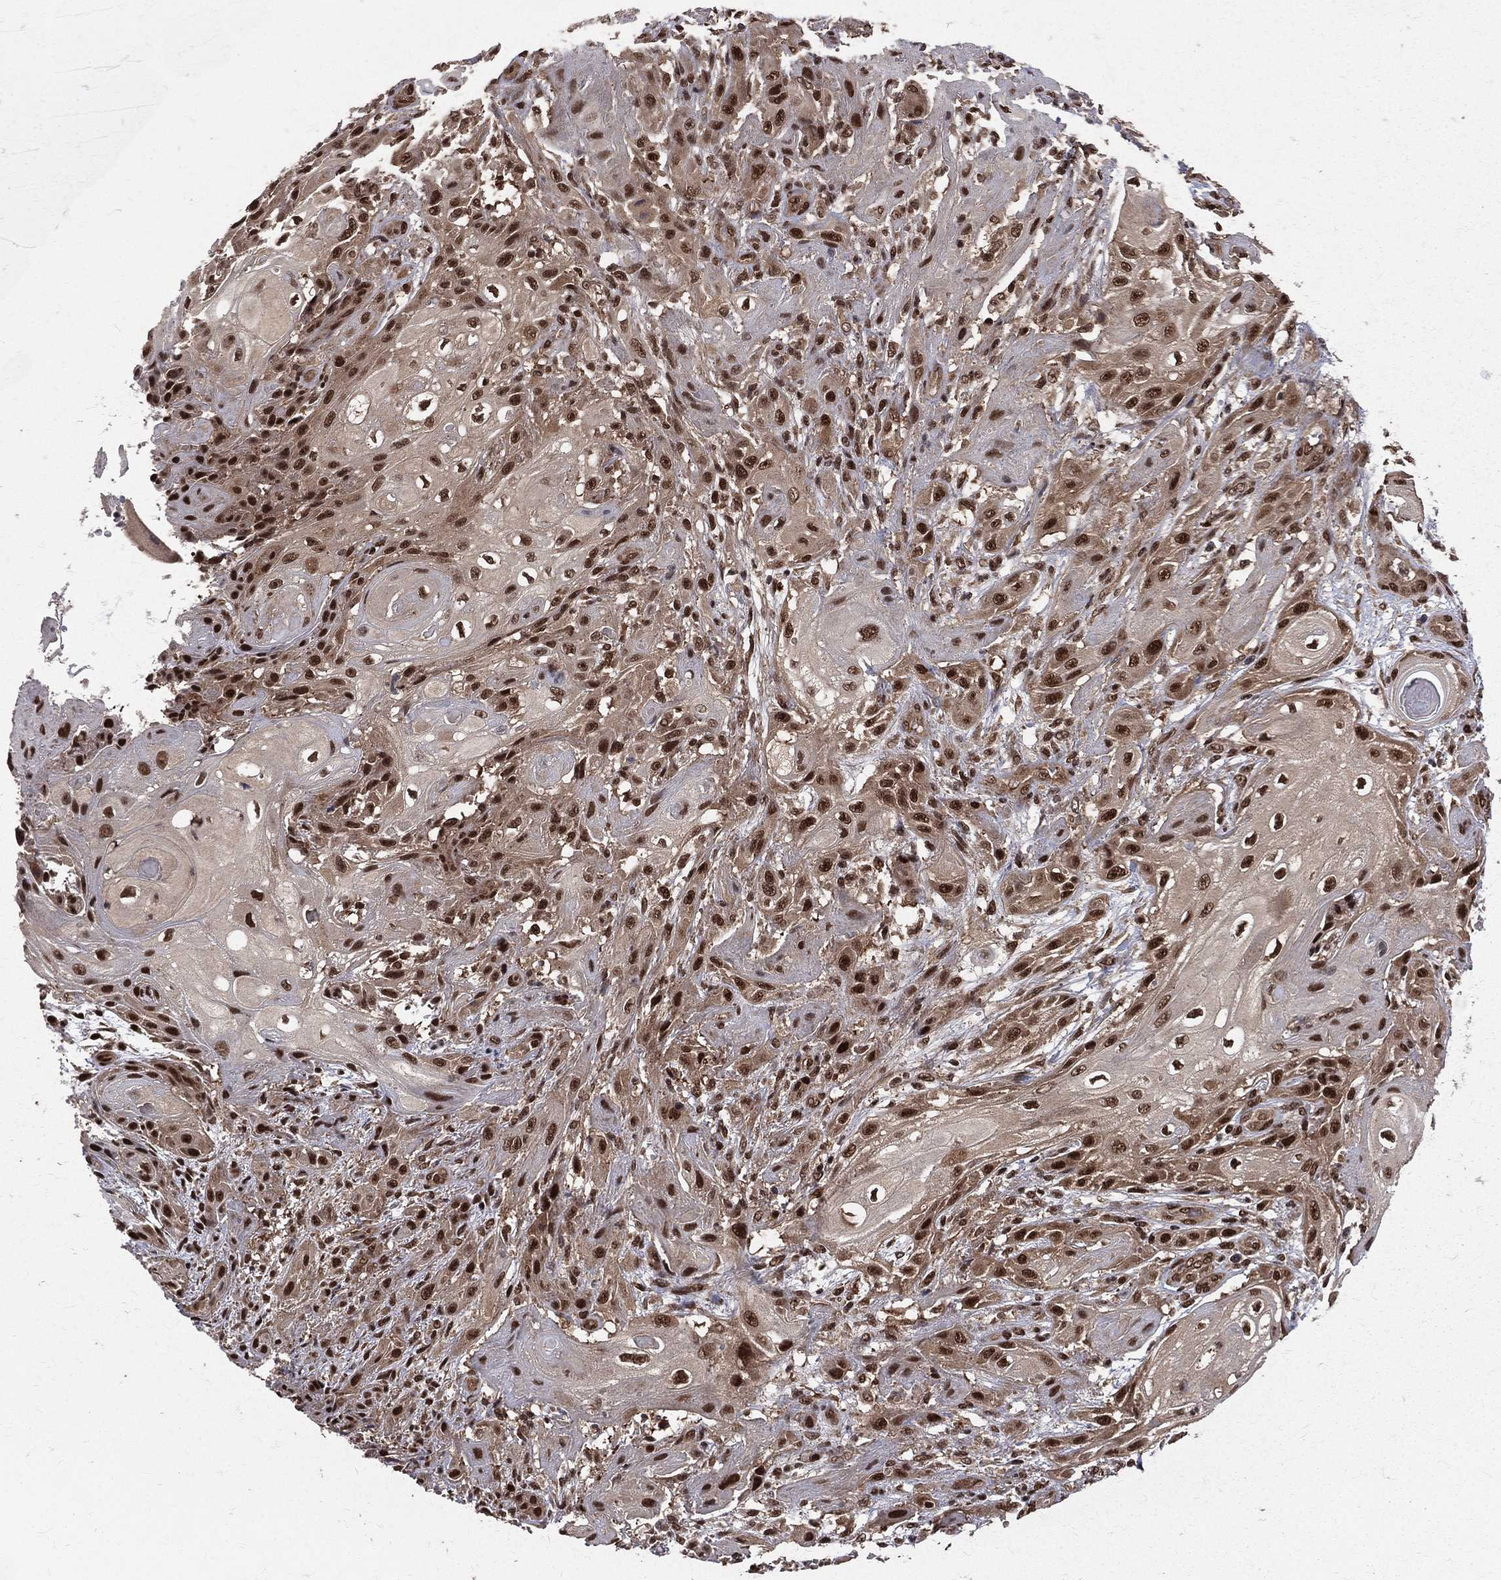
{"staining": {"intensity": "strong", "quantity": ">75%", "location": "nuclear"}, "tissue": "skin cancer", "cell_type": "Tumor cells", "image_type": "cancer", "snomed": [{"axis": "morphology", "description": "Squamous cell carcinoma, NOS"}, {"axis": "topography", "description": "Skin"}], "caption": "Protein staining of squamous cell carcinoma (skin) tissue demonstrates strong nuclear positivity in approximately >75% of tumor cells.", "gene": "COPS4", "patient": {"sex": "male", "age": 62}}